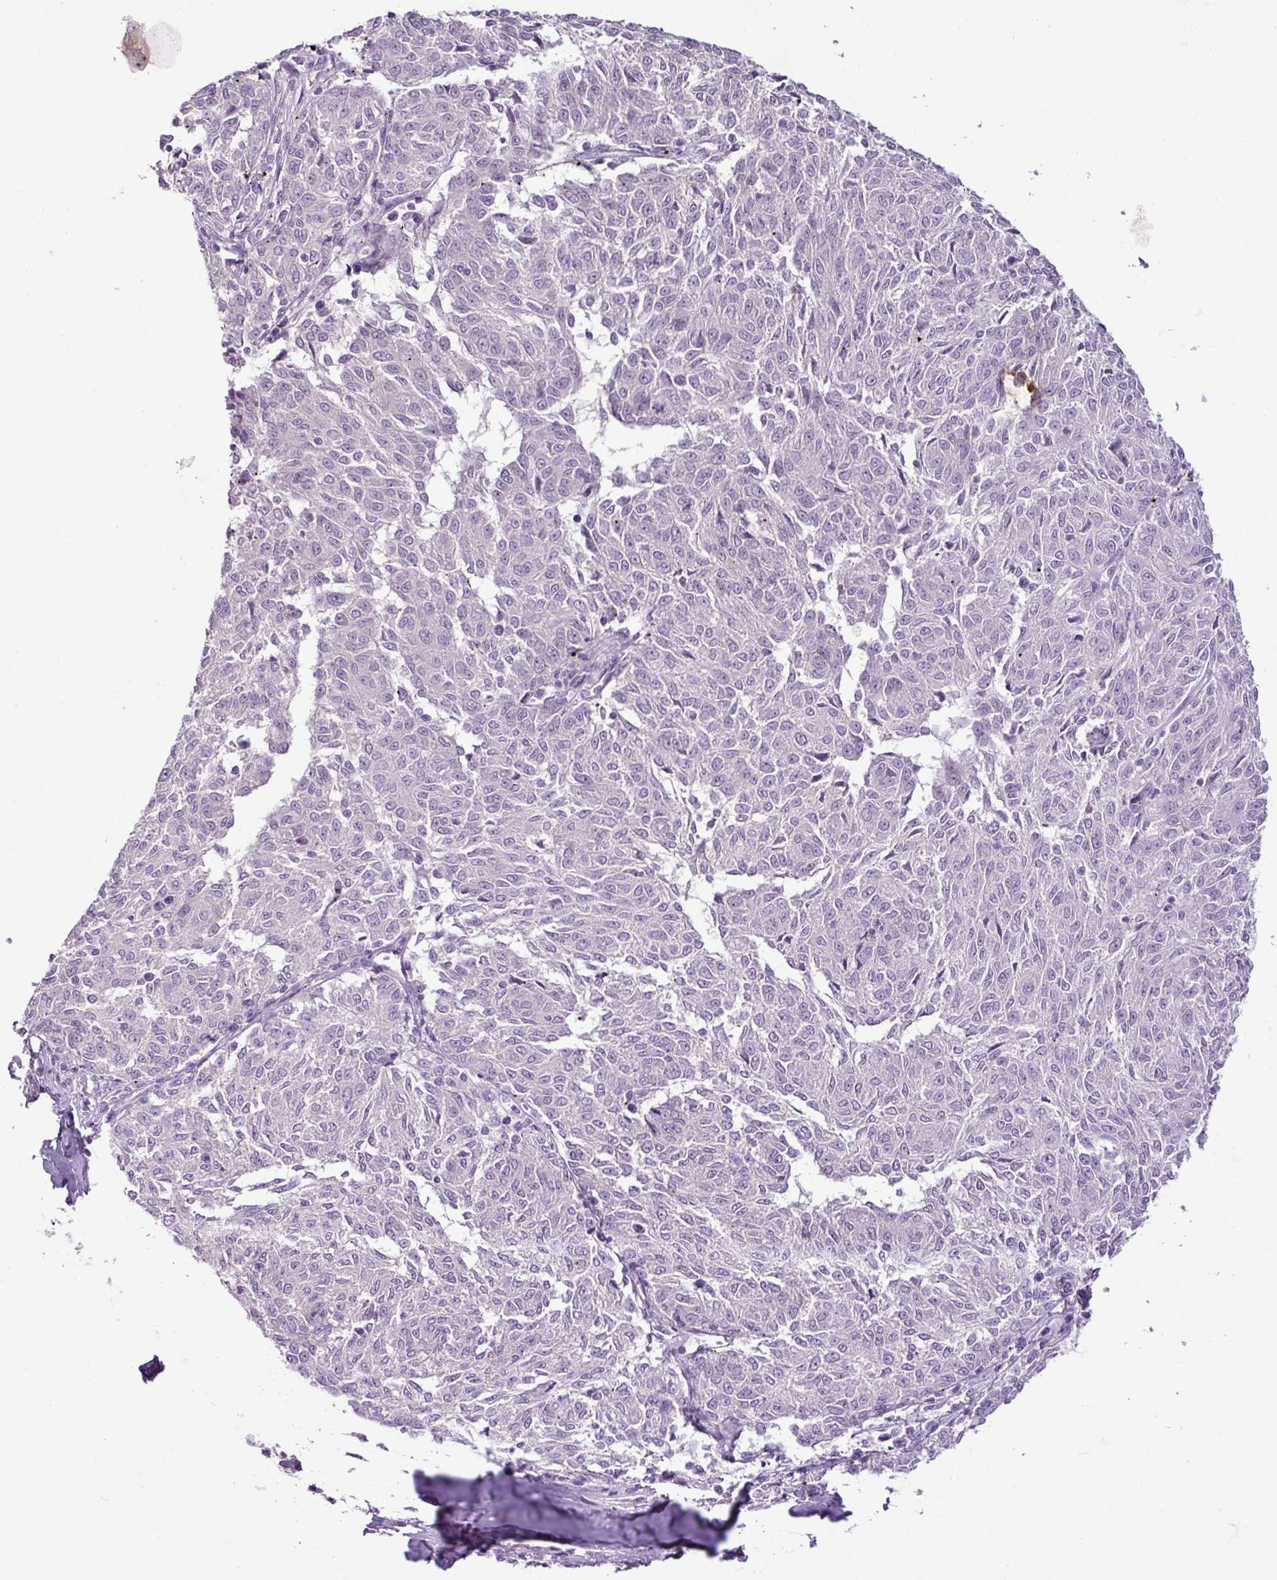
{"staining": {"intensity": "negative", "quantity": "none", "location": "none"}, "tissue": "melanoma", "cell_type": "Tumor cells", "image_type": "cancer", "snomed": [{"axis": "morphology", "description": "Malignant melanoma, NOS"}, {"axis": "topography", "description": "Skin"}], "caption": "Human malignant melanoma stained for a protein using IHC exhibits no staining in tumor cells.", "gene": "DNAJB13", "patient": {"sex": "female", "age": 72}}